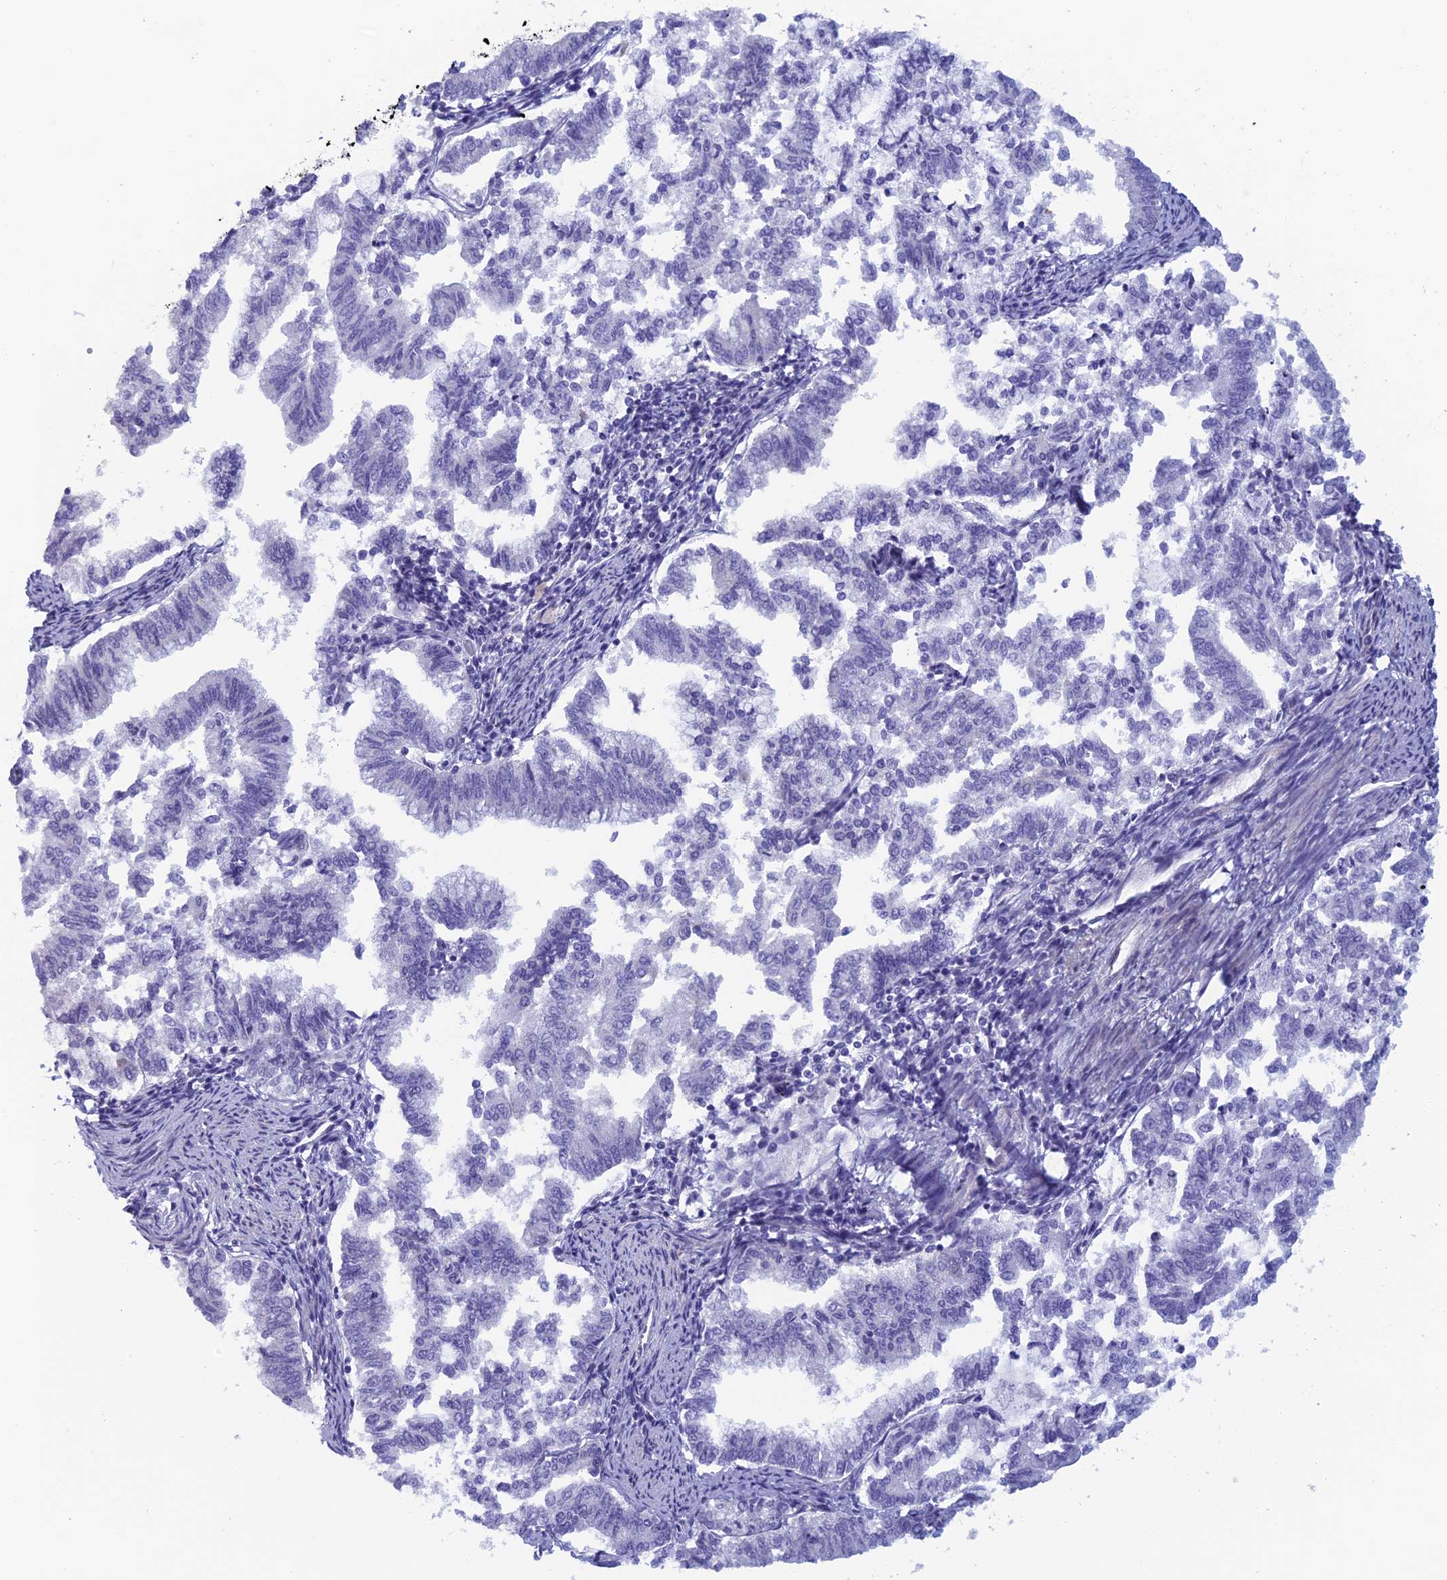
{"staining": {"intensity": "negative", "quantity": "none", "location": "none"}, "tissue": "endometrial cancer", "cell_type": "Tumor cells", "image_type": "cancer", "snomed": [{"axis": "morphology", "description": "Adenocarcinoma, NOS"}, {"axis": "topography", "description": "Endometrium"}], "caption": "An image of human adenocarcinoma (endometrial) is negative for staining in tumor cells.", "gene": "CNOT6L", "patient": {"sex": "female", "age": 79}}